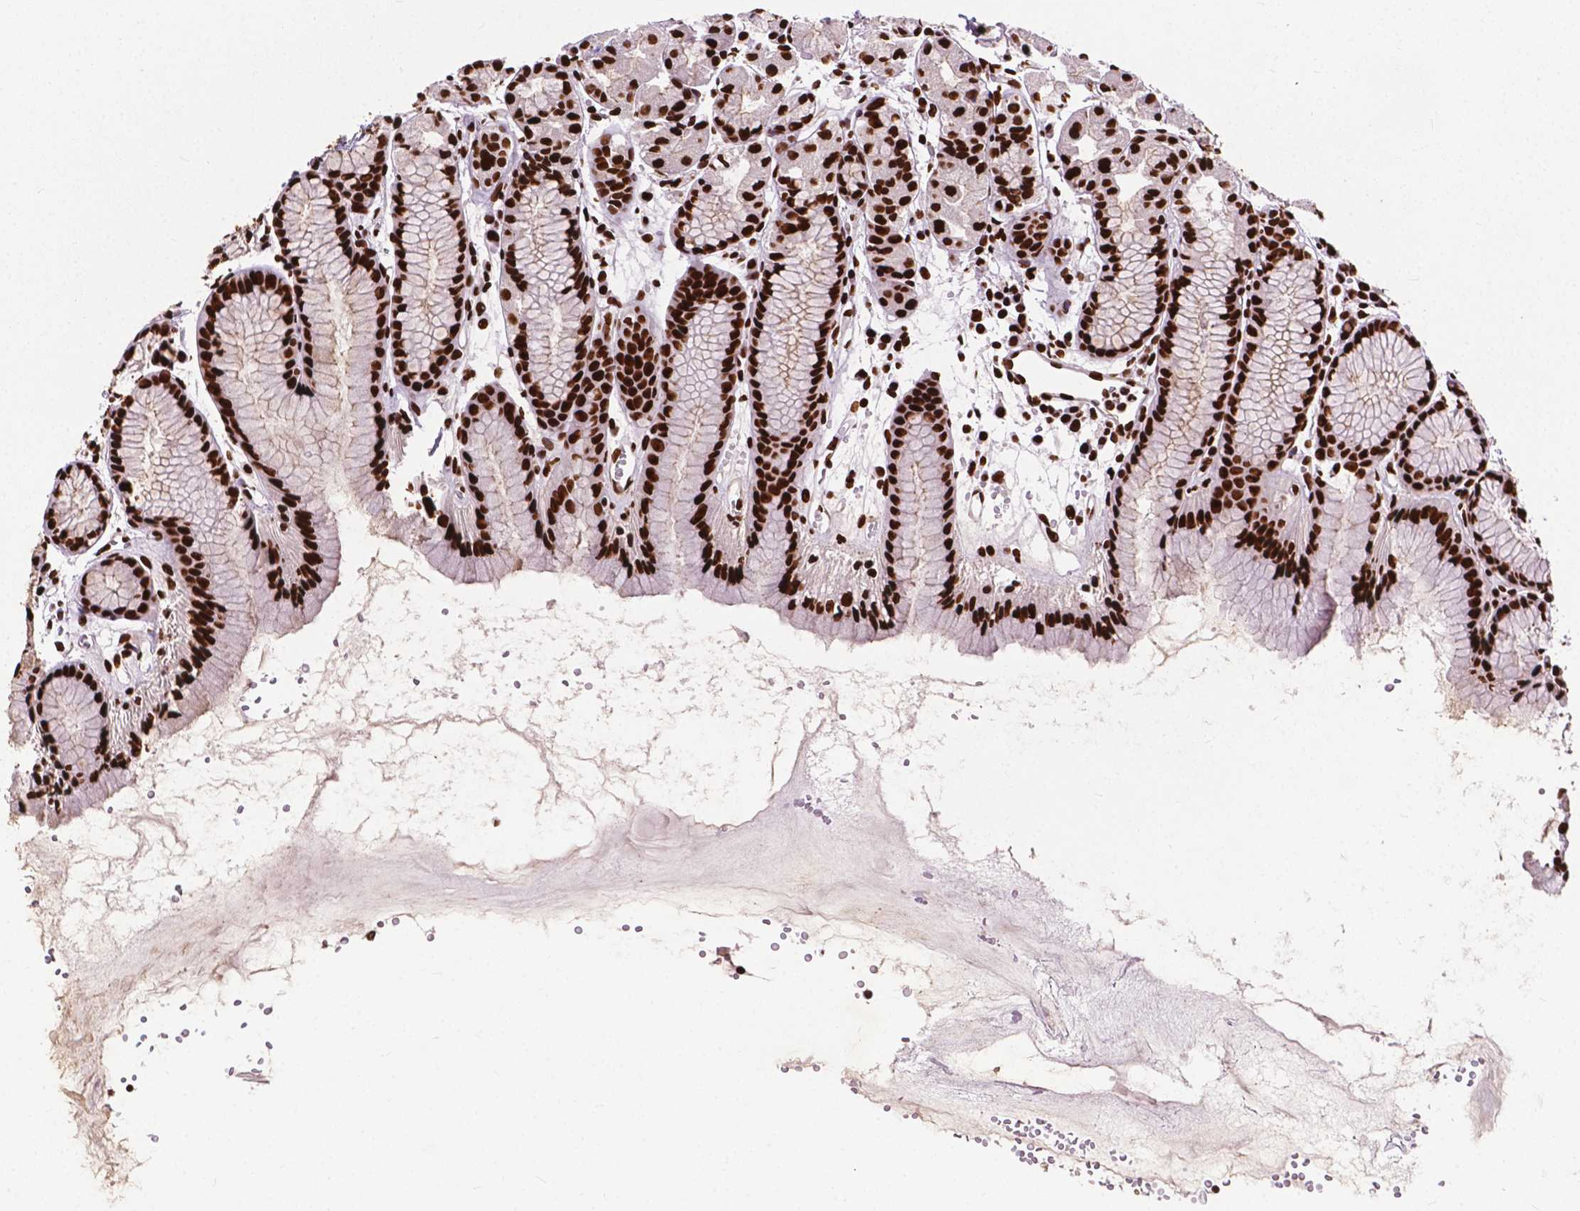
{"staining": {"intensity": "strong", "quantity": ">75%", "location": "nuclear"}, "tissue": "stomach", "cell_type": "Glandular cells", "image_type": "normal", "snomed": [{"axis": "morphology", "description": "Normal tissue, NOS"}, {"axis": "topography", "description": "Stomach, upper"}], "caption": "A photomicrograph showing strong nuclear positivity in about >75% of glandular cells in unremarkable stomach, as visualized by brown immunohistochemical staining.", "gene": "SMIM5", "patient": {"sex": "male", "age": 47}}